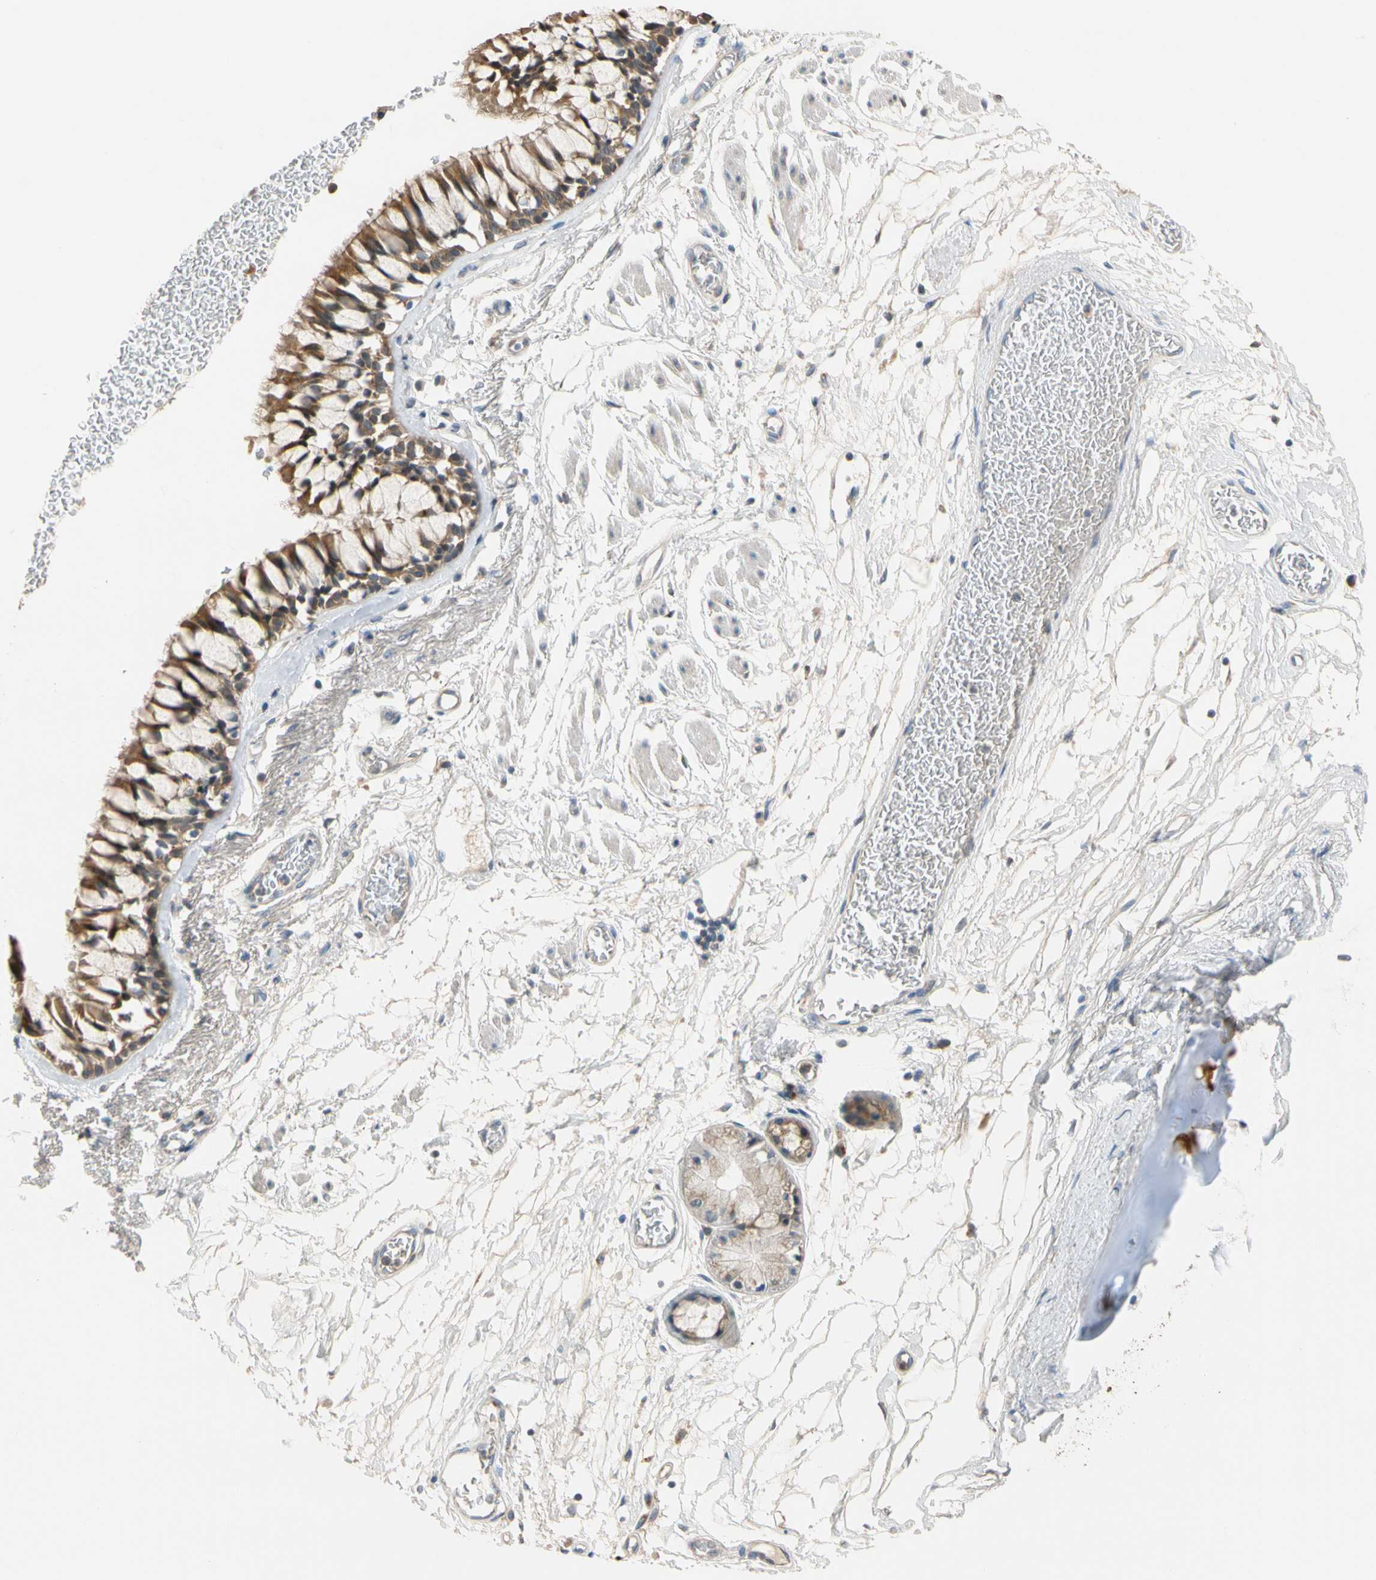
{"staining": {"intensity": "moderate", "quantity": ">75%", "location": "cytoplasmic/membranous"}, "tissue": "bronchus", "cell_type": "Respiratory epithelial cells", "image_type": "normal", "snomed": [{"axis": "morphology", "description": "Normal tissue, NOS"}, {"axis": "topography", "description": "Bronchus"}], "caption": "Immunohistochemistry (IHC) (DAB (3,3'-diaminobenzidine)) staining of benign bronchus displays moderate cytoplasmic/membranous protein positivity in about >75% of respiratory epithelial cells.", "gene": "GPSM2", "patient": {"sex": "male", "age": 66}}